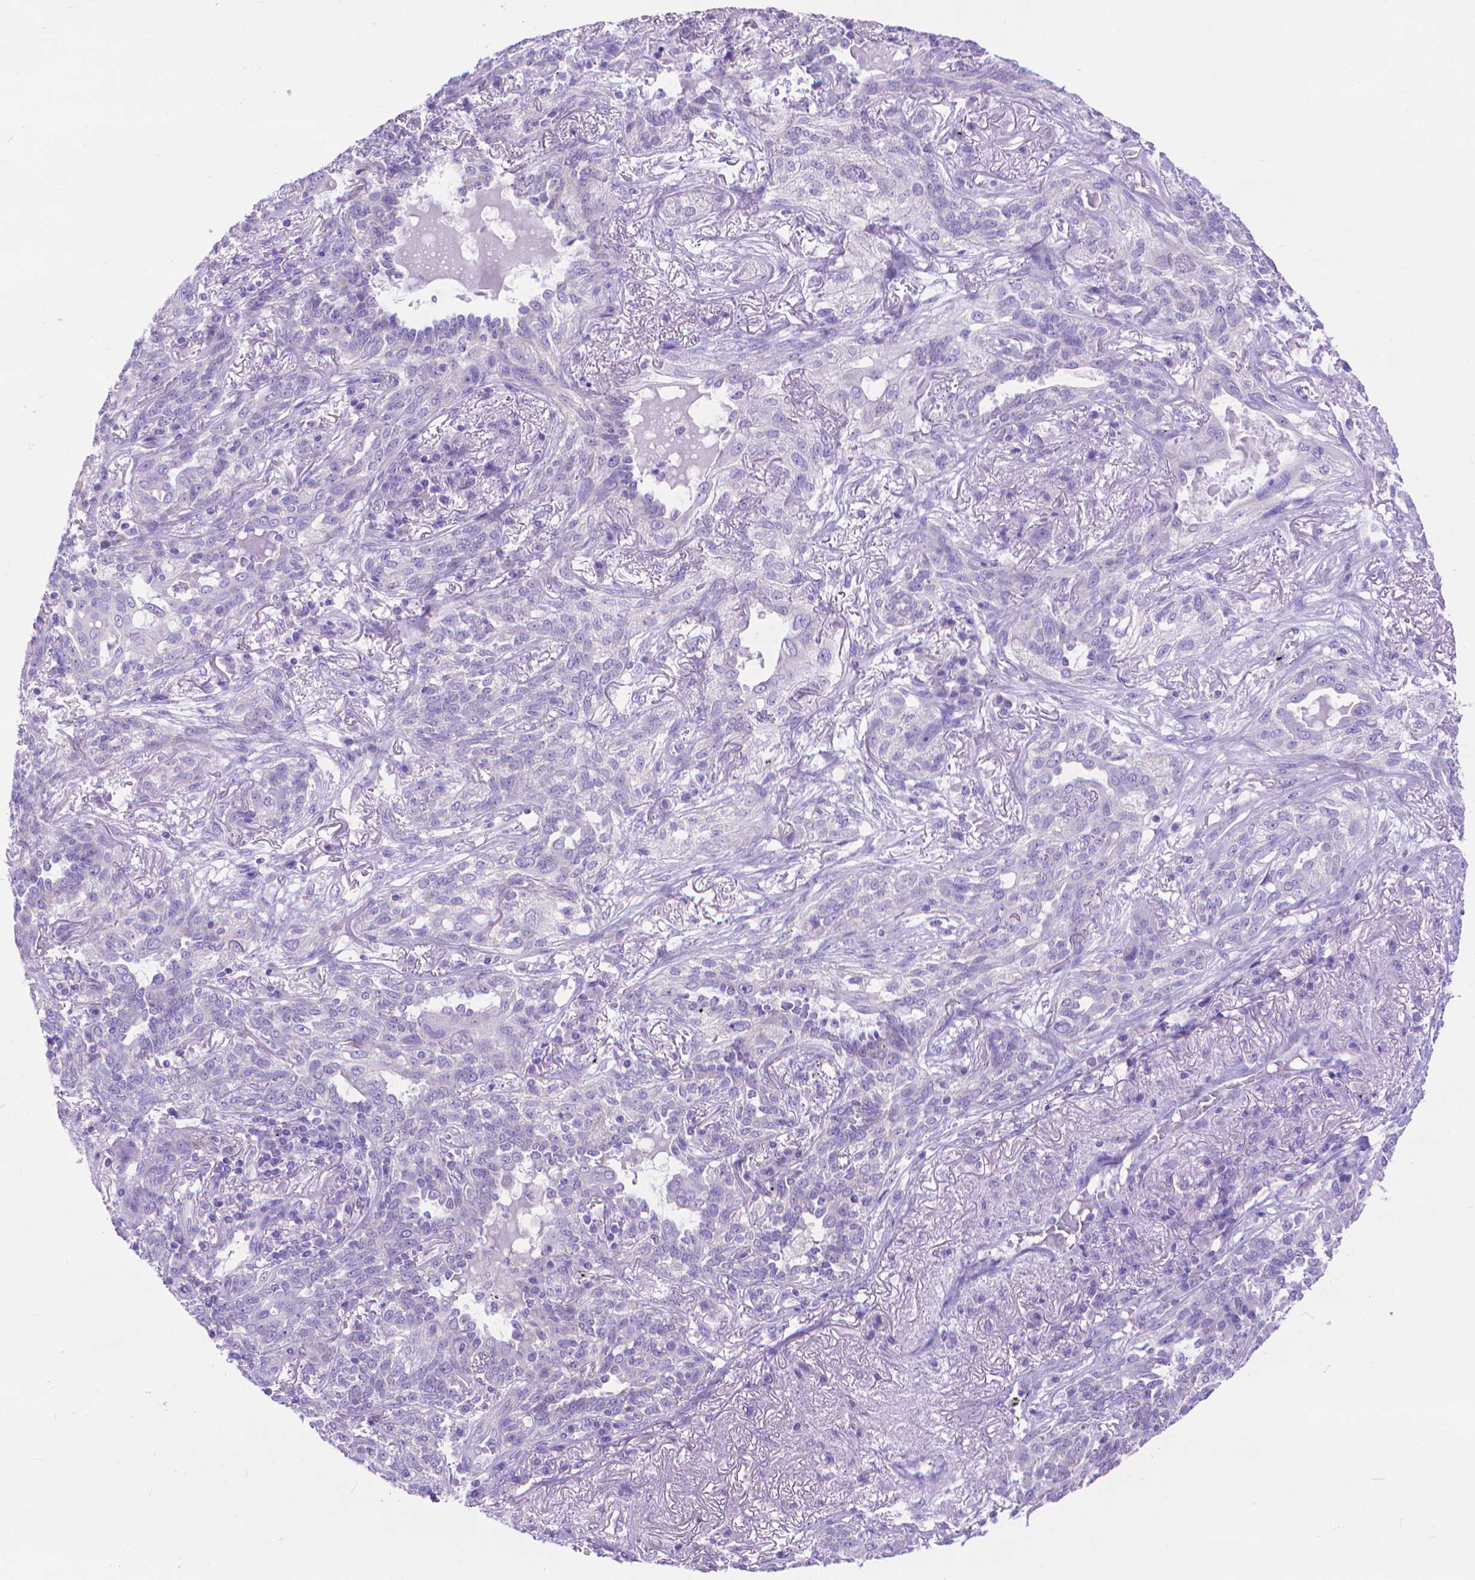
{"staining": {"intensity": "negative", "quantity": "none", "location": "none"}, "tissue": "lung cancer", "cell_type": "Tumor cells", "image_type": "cancer", "snomed": [{"axis": "morphology", "description": "Squamous cell carcinoma, NOS"}, {"axis": "topography", "description": "Lung"}], "caption": "This is a histopathology image of immunohistochemistry (IHC) staining of lung squamous cell carcinoma, which shows no expression in tumor cells.", "gene": "DHRS2", "patient": {"sex": "female", "age": 70}}